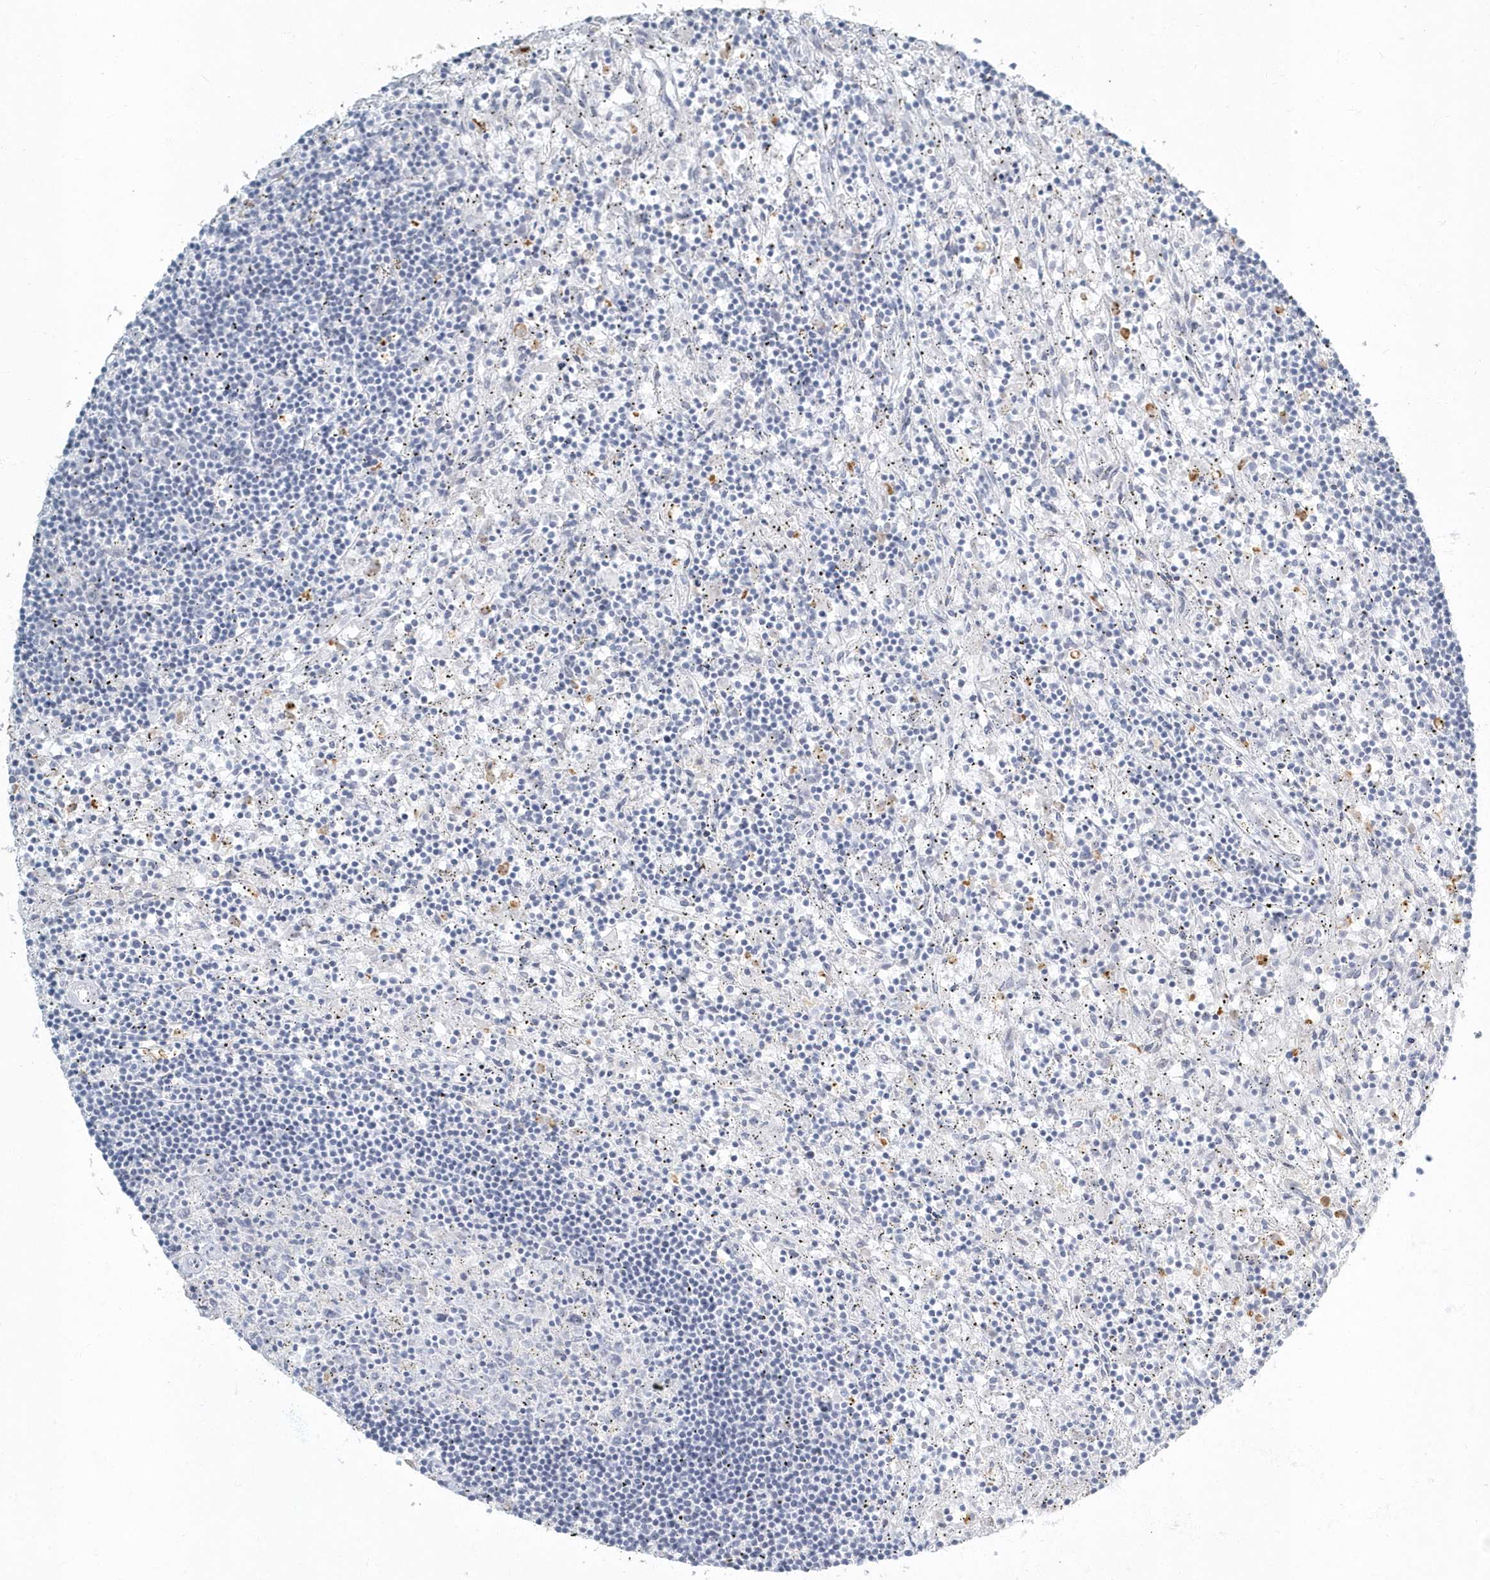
{"staining": {"intensity": "negative", "quantity": "none", "location": "none"}, "tissue": "lymphoma", "cell_type": "Tumor cells", "image_type": "cancer", "snomed": [{"axis": "morphology", "description": "Malignant lymphoma, non-Hodgkin's type, Low grade"}, {"axis": "topography", "description": "Spleen"}], "caption": "DAB (3,3'-diaminobenzidine) immunohistochemical staining of malignant lymphoma, non-Hodgkin's type (low-grade) displays no significant staining in tumor cells.", "gene": "MYOT", "patient": {"sex": "male", "age": 76}}